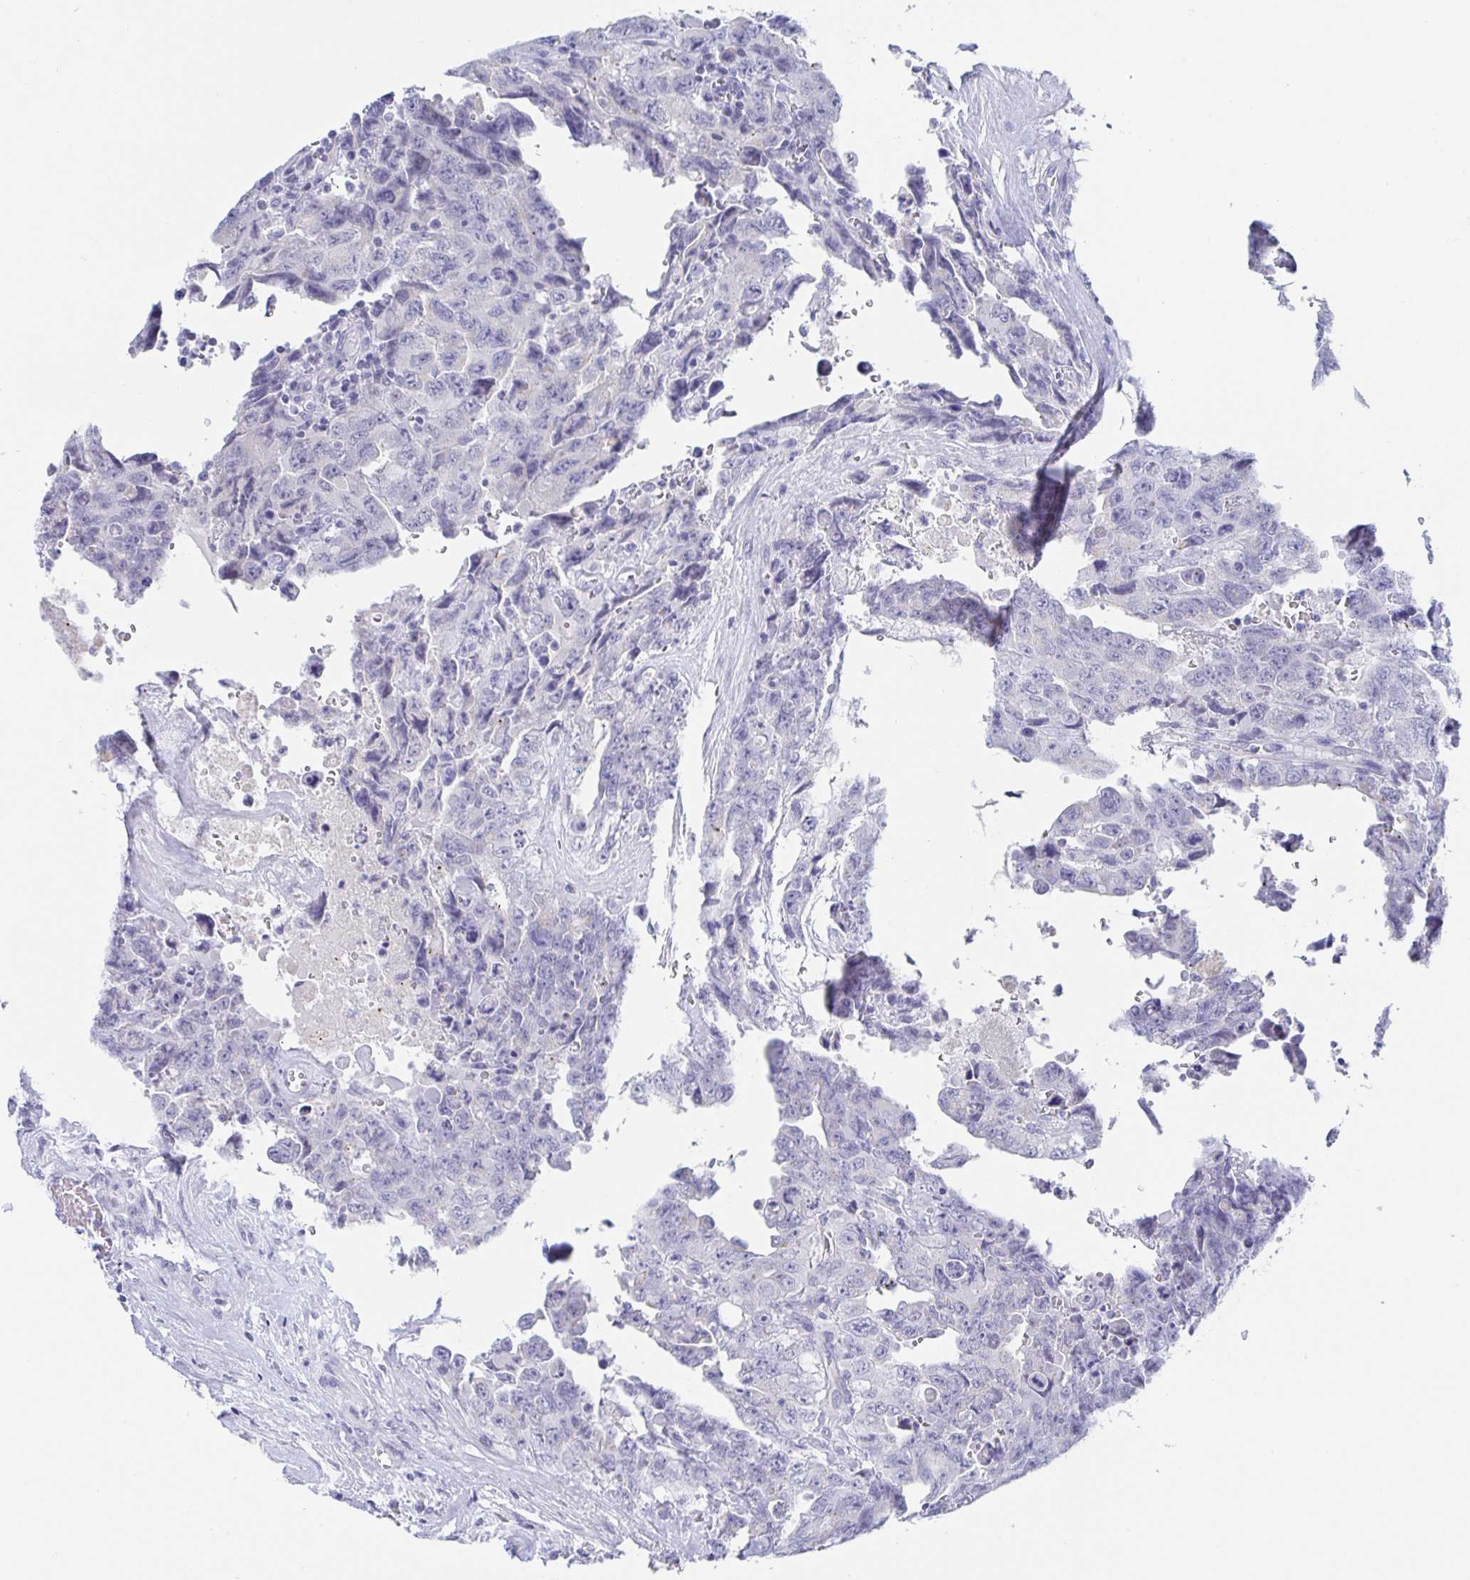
{"staining": {"intensity": "negative", "quantity": "none", "location": "none"}, "tissue": "testis cancer", "cell_type": "Tumor cells", "image_type": "cancer", "snomed": [{"axis": "morphology", "description": "Carcinoma, Embryonal, NOS"}, {"axis": "topography", "description": "Testis"}], "caption": "Testis embryonal carcinoma stained for a protein using immunohistochemistry displays no staining tumor cells.", "gene": "SIAH3", "patient": {"sex": "male", "age": 24}}